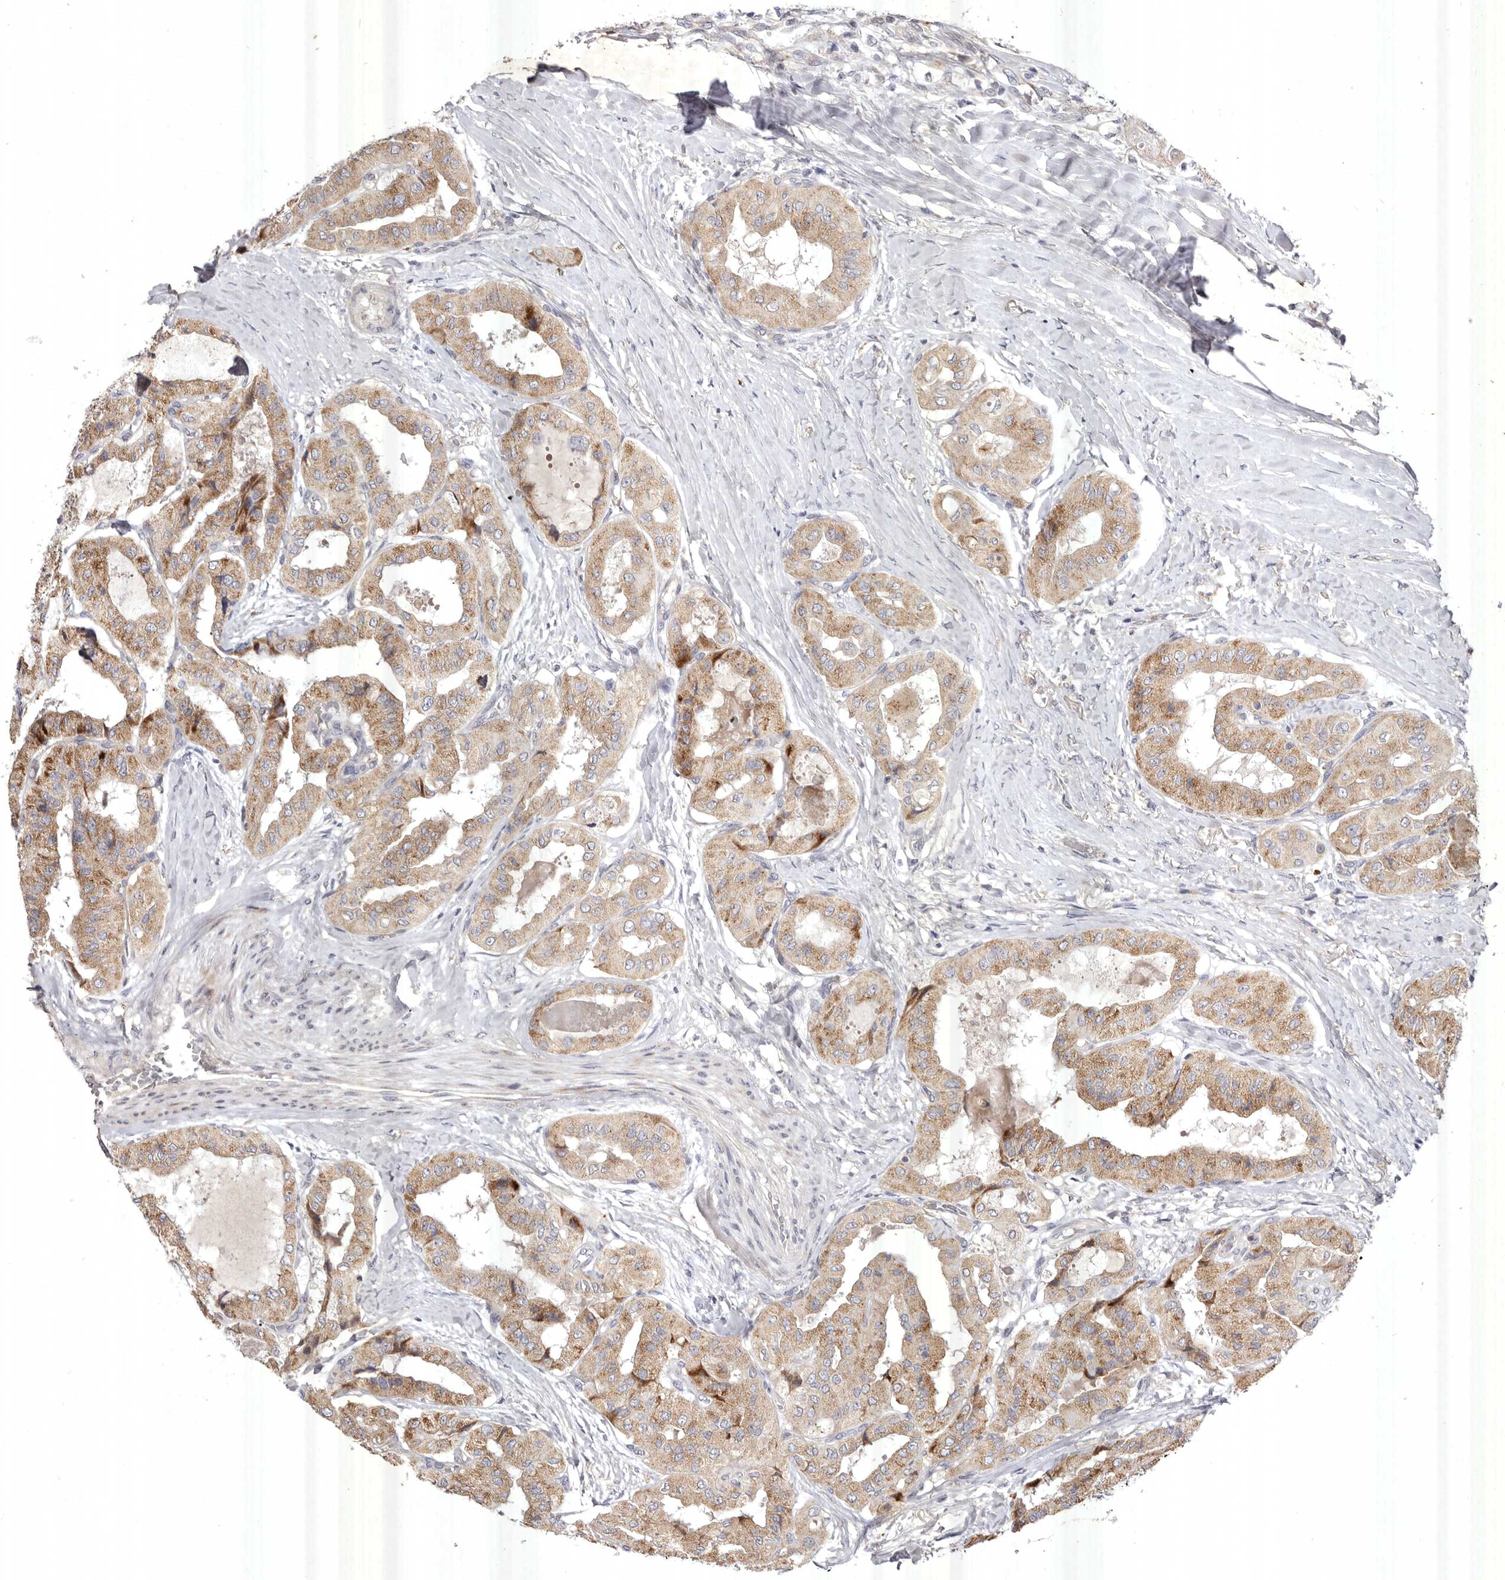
{"staining": {"intensity": "moderate", "quantity": "25%-75%", "location": "cytoplasmic/membranous"}, "tissue": "thyroid cancer", "cell_type": "Tumor cells", "image_type": "cancer", "snomed": [{"axis": "morphology", "description": "Papillary adenocarcinoma, NOS"}, {"axis": "topography", "description": "Thyroid gland"}], "caption": "Thyroid cancer (papillary adenocarcinoma) was stained to show a protein in brown. There is medium levels of moderate cytoplasmic/membranous expression in about 25%-75% of tumor cells.", "gene": "USP24", "patient": {"sex": "female", "age": 59}}